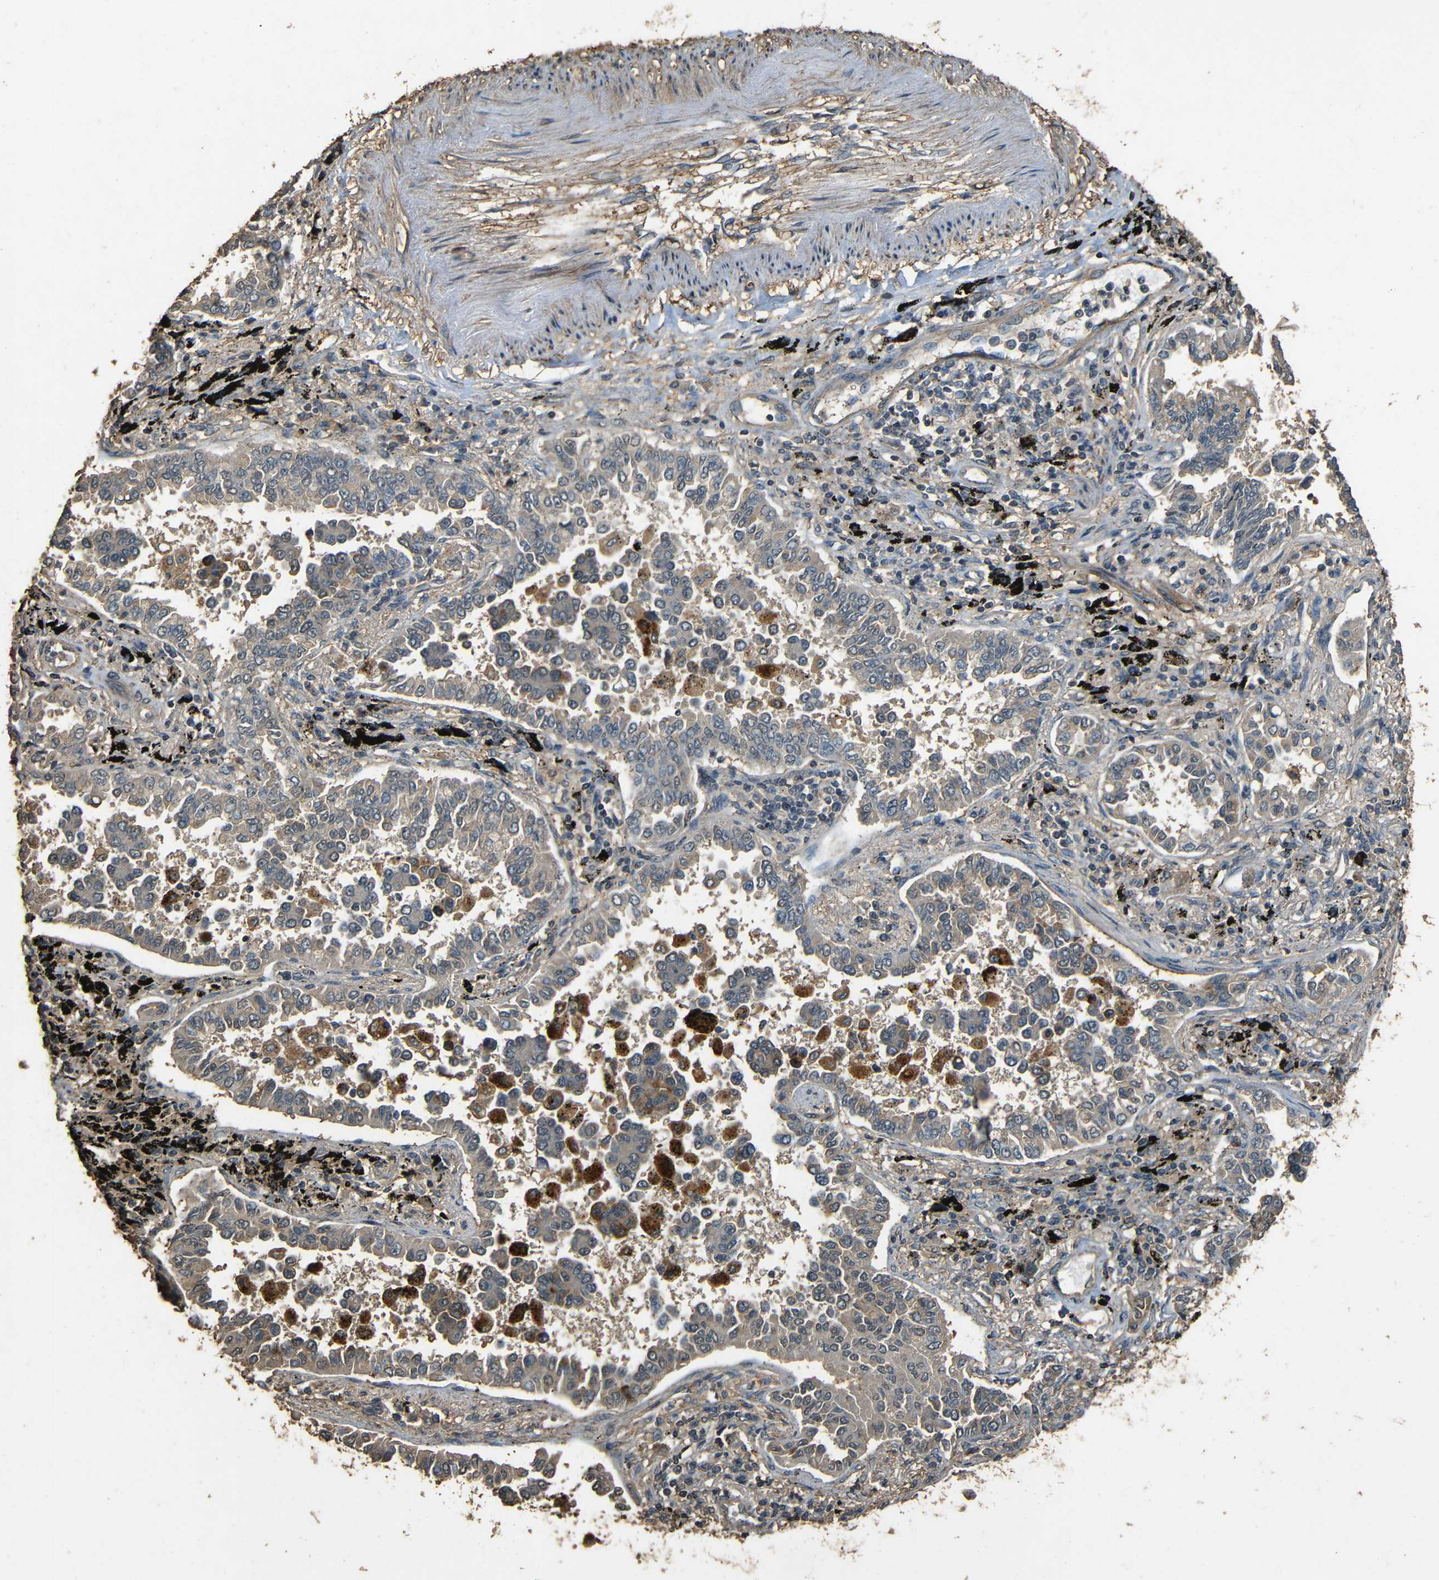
{"staining": {"intensity": "weak", "quantity": "25%-75%", "location": "cytoplasmic/membranous"}, "tissue": "lung cancer", "cell_type": "Tumor cells", "image_type": "cancer", "snomed": [{"axis": "morphology", "description": "Normal tissue, NOS"}, {"axis": "morphology", "description": "Adenocarcinoma, NOS"}, {"axis": "topography", "description": "Lung"}], "caption": "IHC staining of lung cancer (adenocarcinoma), which exhibits low levels of weak cytoplasmic/membranous staining in approximately 25%-75% of tumor cells indicating weak cytoplasmic/membranous protein positivity. The staining was performed using DAB (3,3'-diaminobenzidine) (brown) for protein detection and nuclei were counterstained in hematoxylin (blue).", "gene": "PDE5A", "patient": {"sex": "male", "age": 59}}